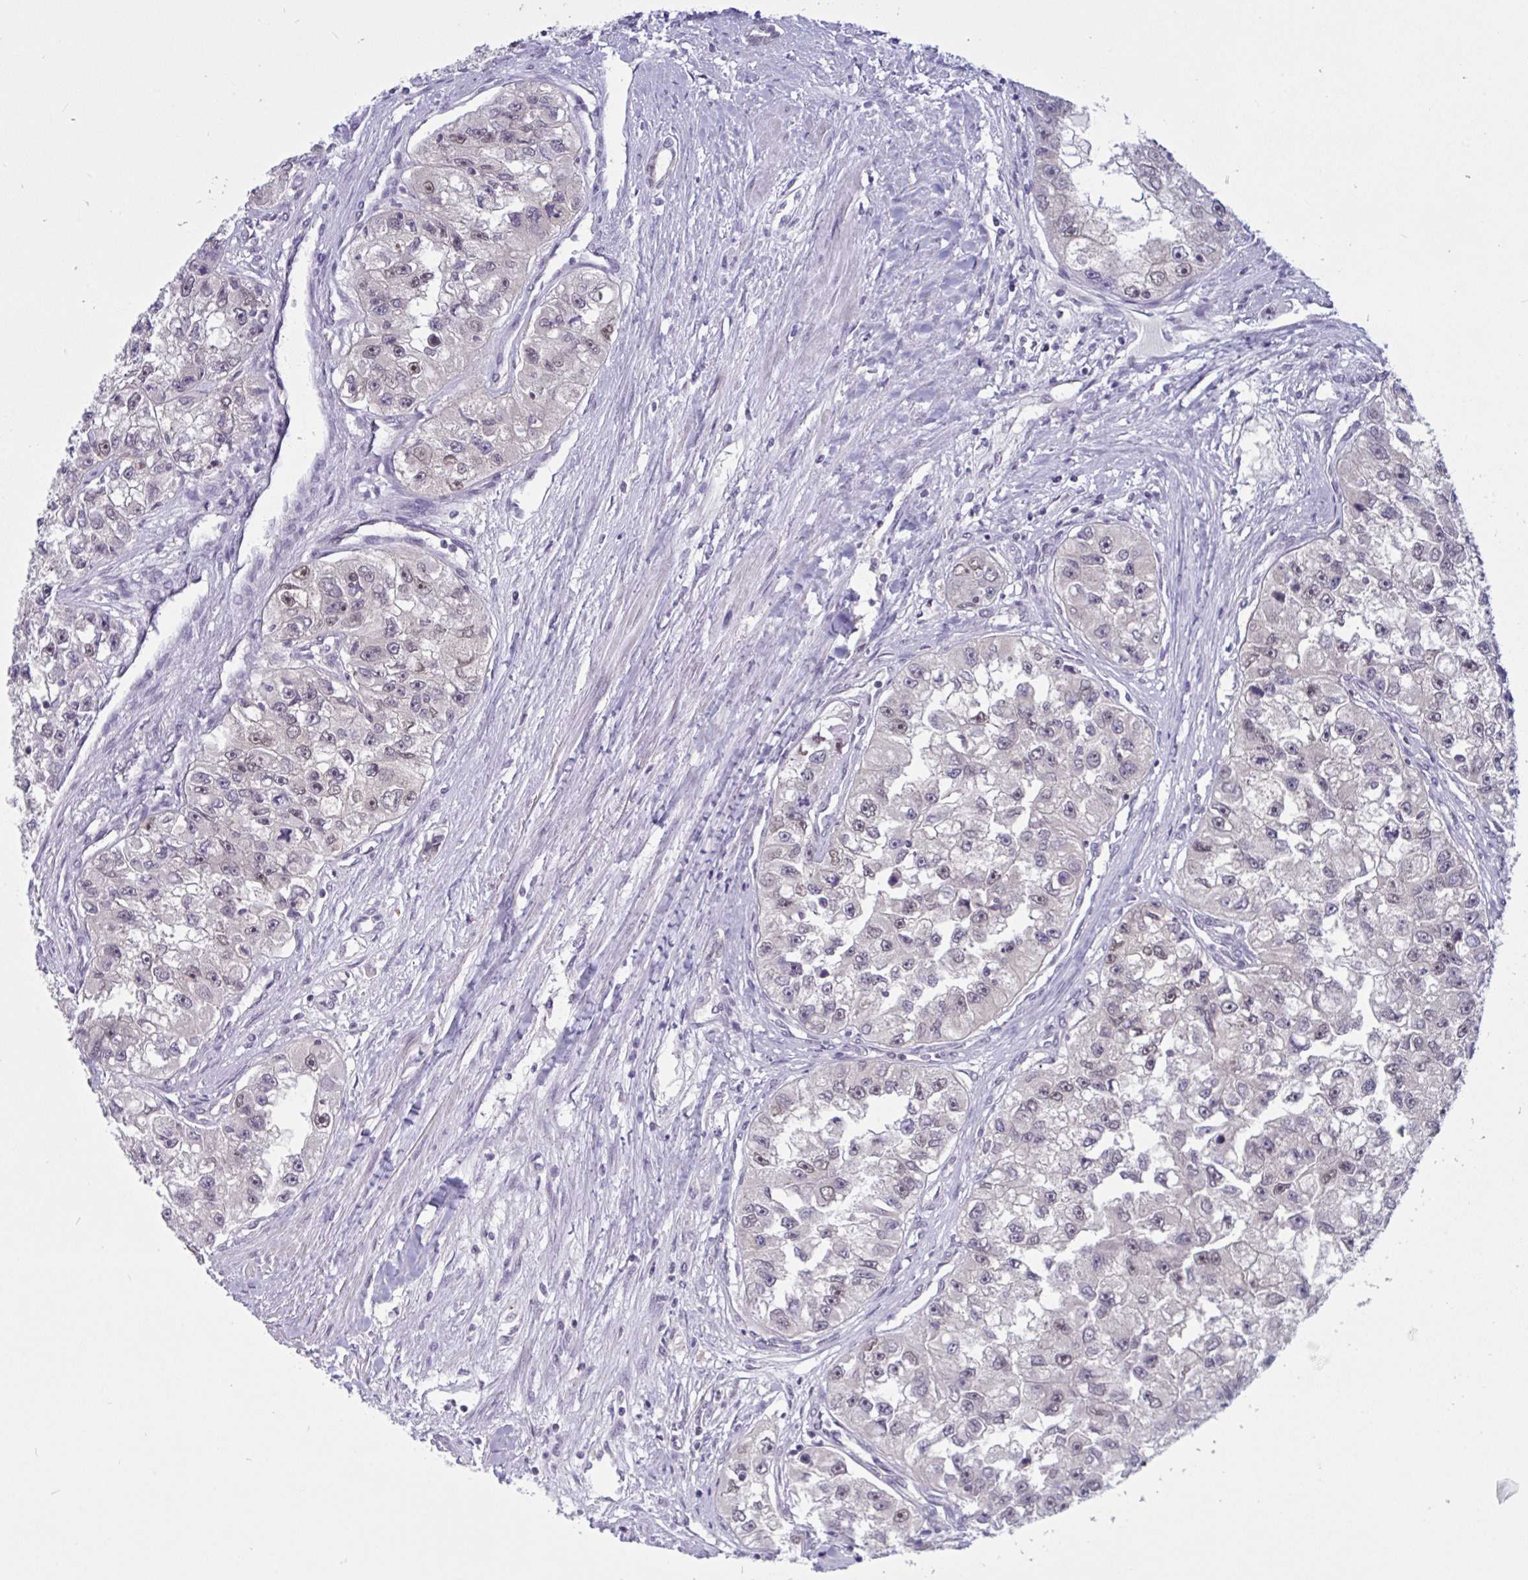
{"staining": {"intensity": "negative", "quantity": "none", "location": "none"}, "tissue": "renal cancer", "cell_type": "Tumor cells", "image_type": "cancer", "snomed": [{"axis": "morphology", "description": "Adenocarcinoma, NOS"}, {"axis": "topography", "description": "Kidney"}], "caption": "This is an immunohistochemistry (IHC) image of renal cancer. There is no expression in tumor cells.", "gene": "TSN", "patient": {"sex": "male", "age": 63}}